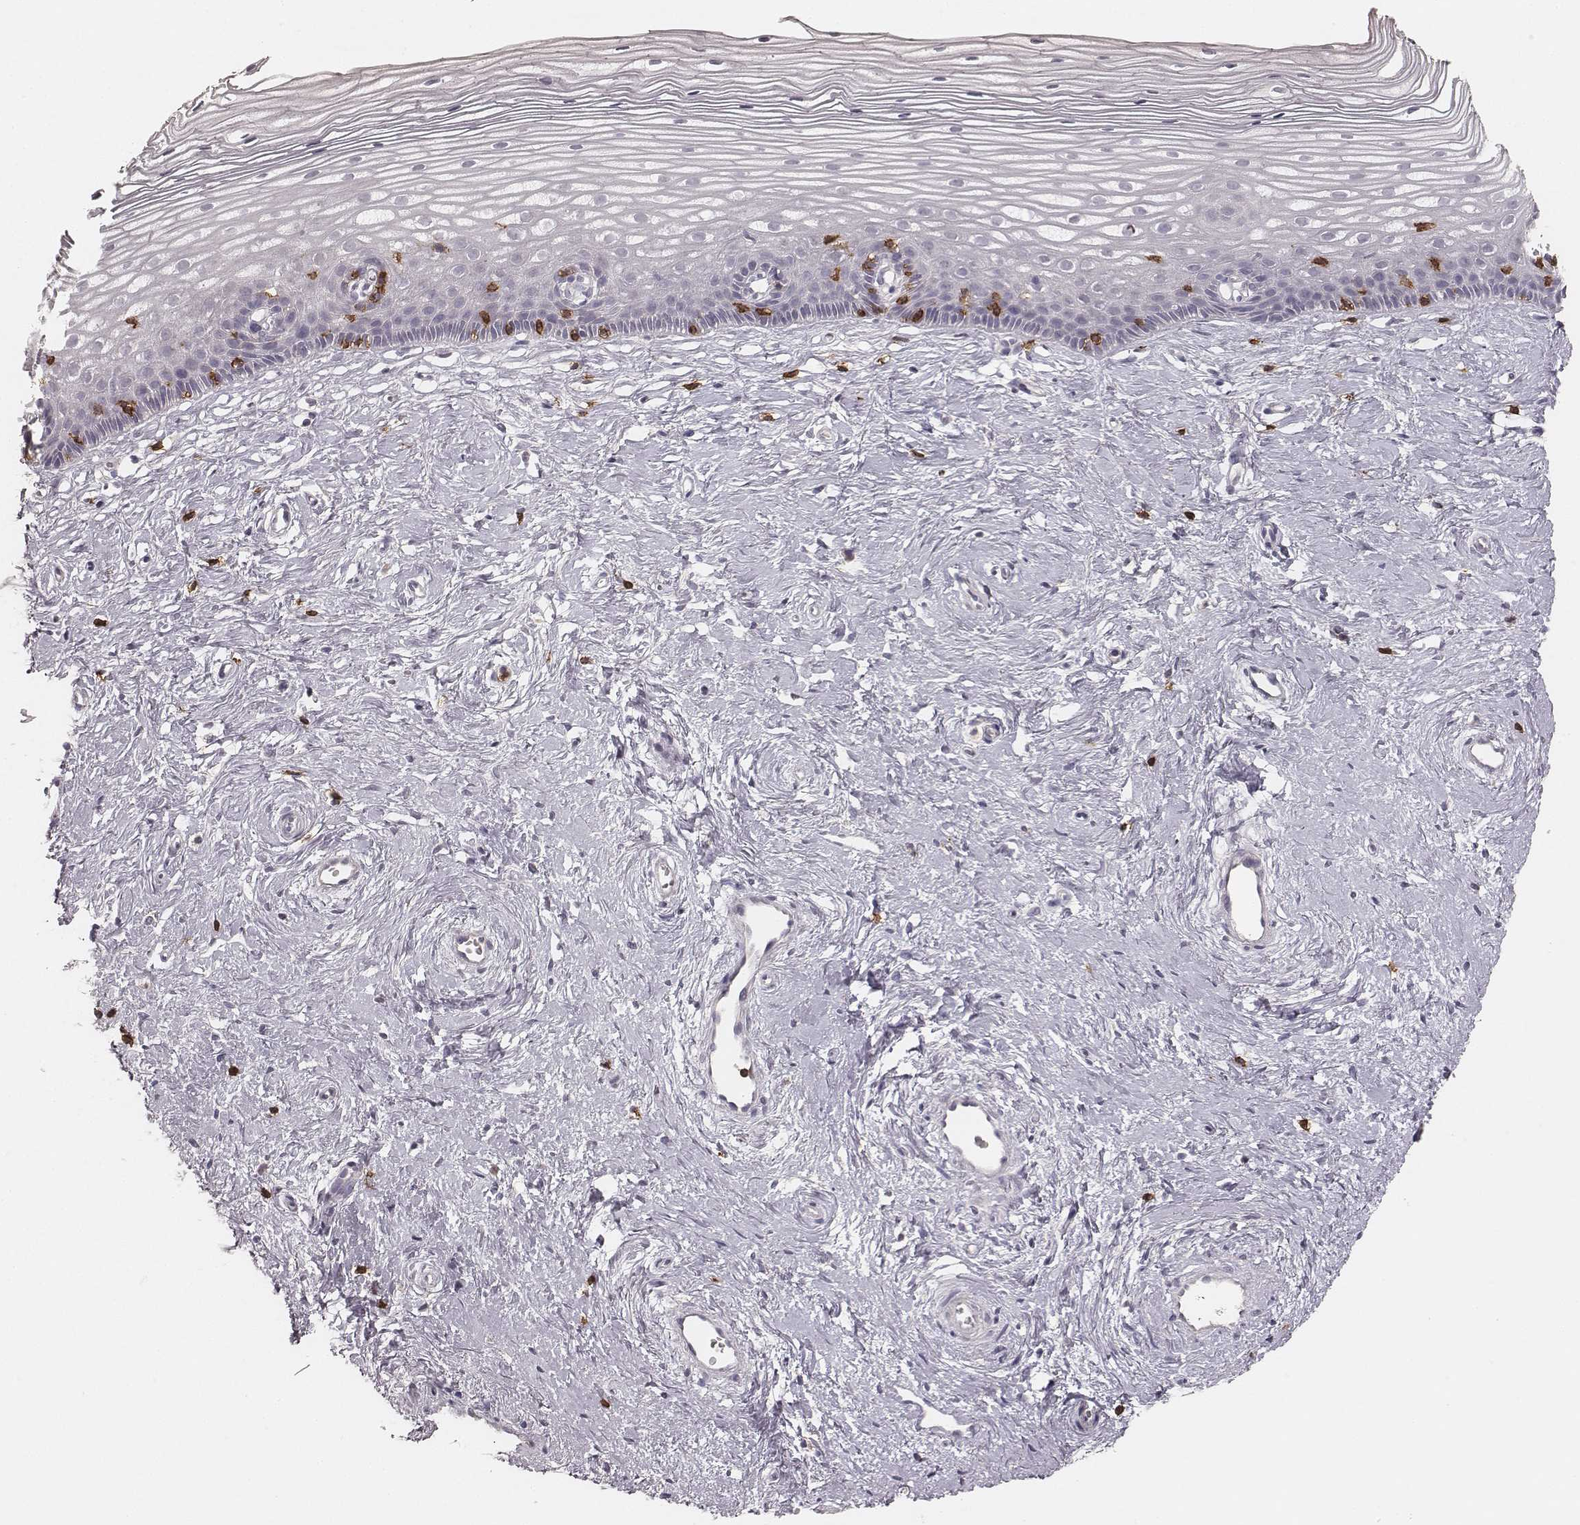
{"staining": {"intensity": "negative", "quantity": "none", "location": "none"}, "tissue": "cervix", "cell_type": "Glandular cells", "image_type": "normal", "snomed": [{"axis": "morphology", "description": "Normal tissue, NOS"}, {"axis": "topography", "description": "Cervix"}], "caption": "DAB (3,3'-diaminobenzidine) immunohistochemical staining of unremarkable cervix reveals no significant positivity in glandular cells. (DAB (3,3'-diaminobenzidine) immunohistochemistry (IHC), high magnification).", "gene": "CD8A", "patient": {"sex": "female", "age": 40}}